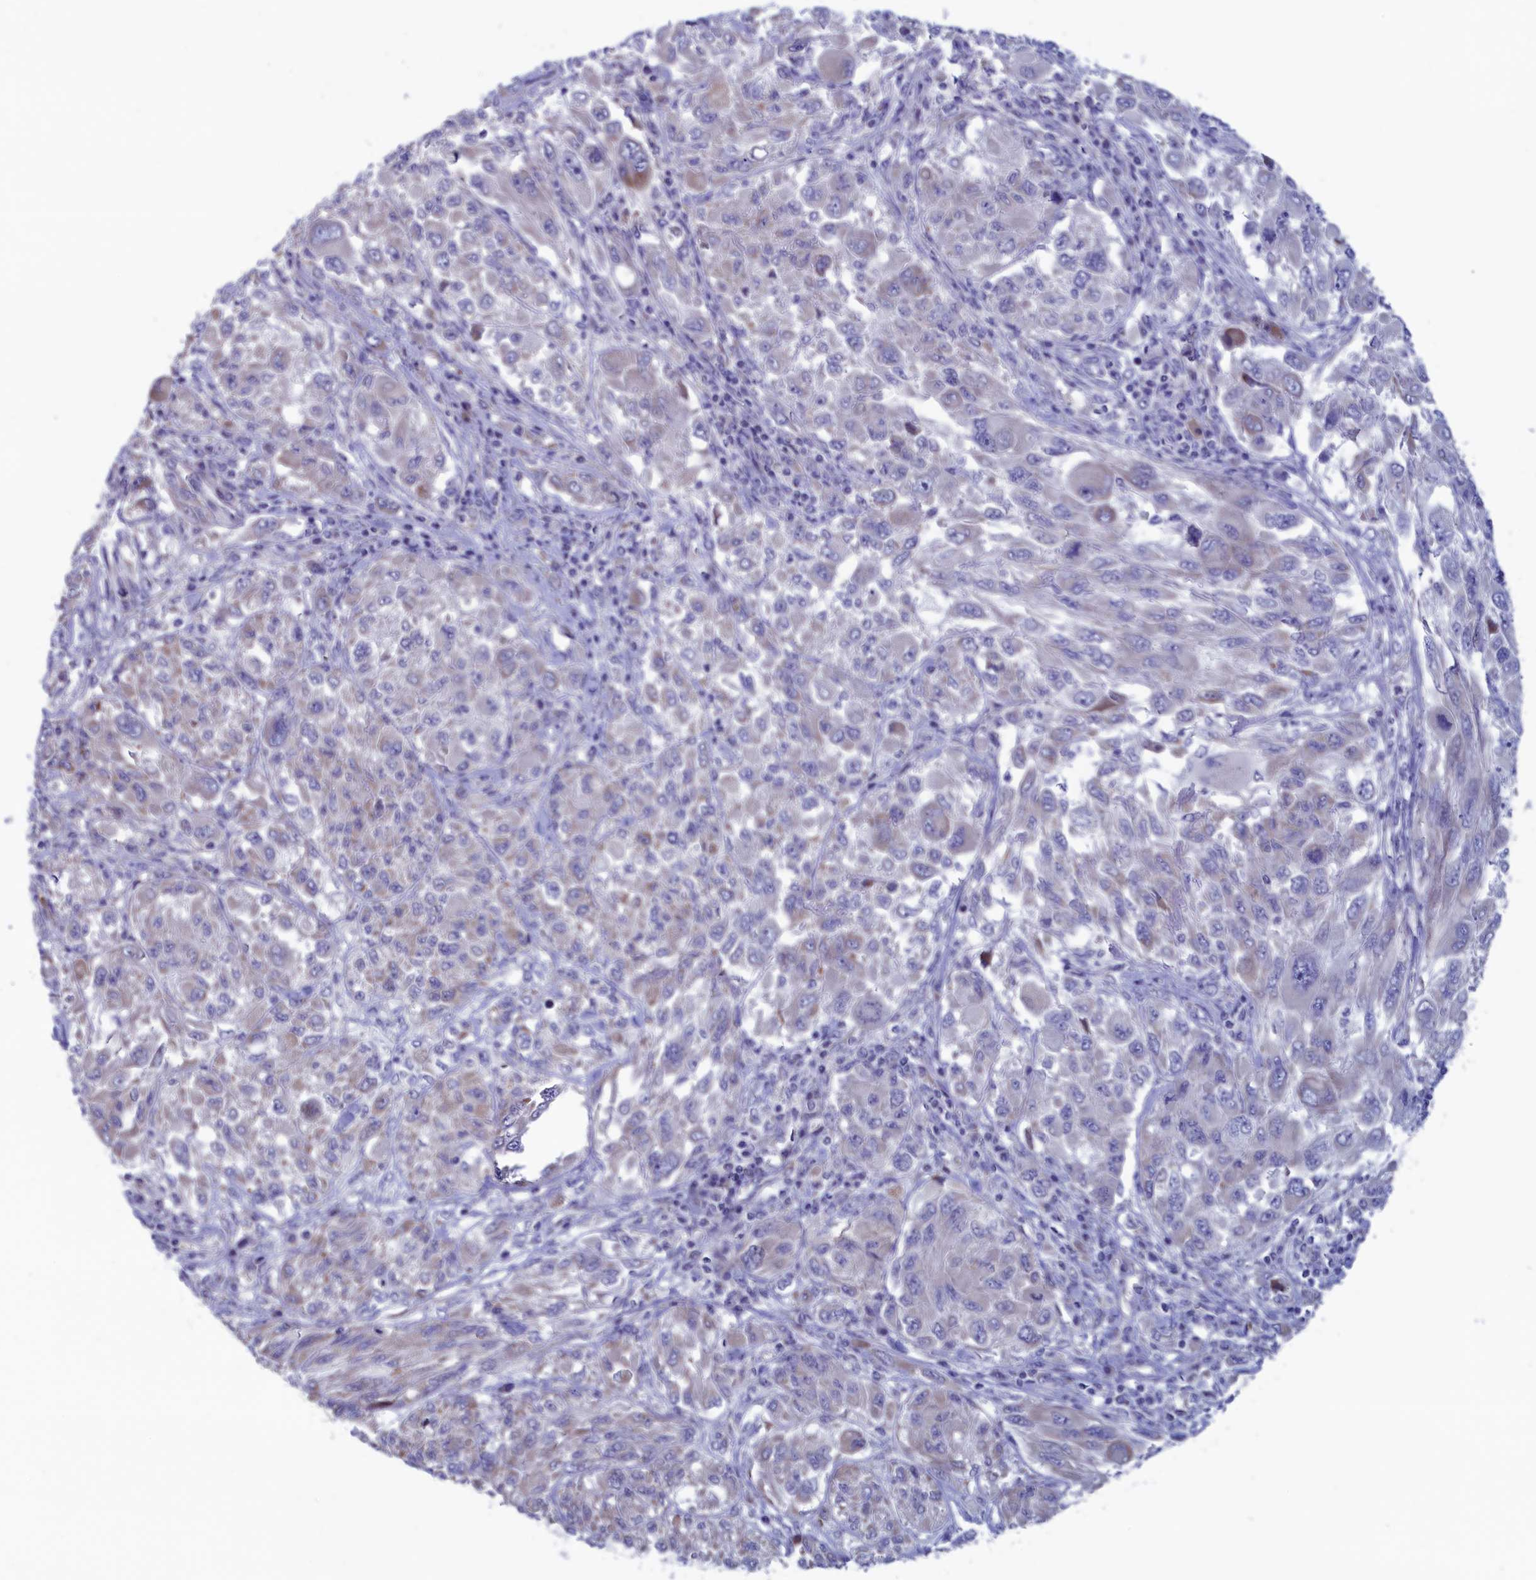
{"staining": {"intensity": "negative", "quantity": "none", "location": "none"}, "tissue": "melanoma", "cell_type": "Tumor cells", "image_type": "cancer", "snomed": [{"axis": "morphology", "description": "Malignant melanoma, NOS"}, {"axis": "topography", "description": "Skin"}], "caption": "High power microscopy photomicrograph of an IHC image of malignant melanoma, revealing no significant positivity in tumor cells.", "gene": "NIBAN3", "patient": {"sex": "female", "age": 91}}